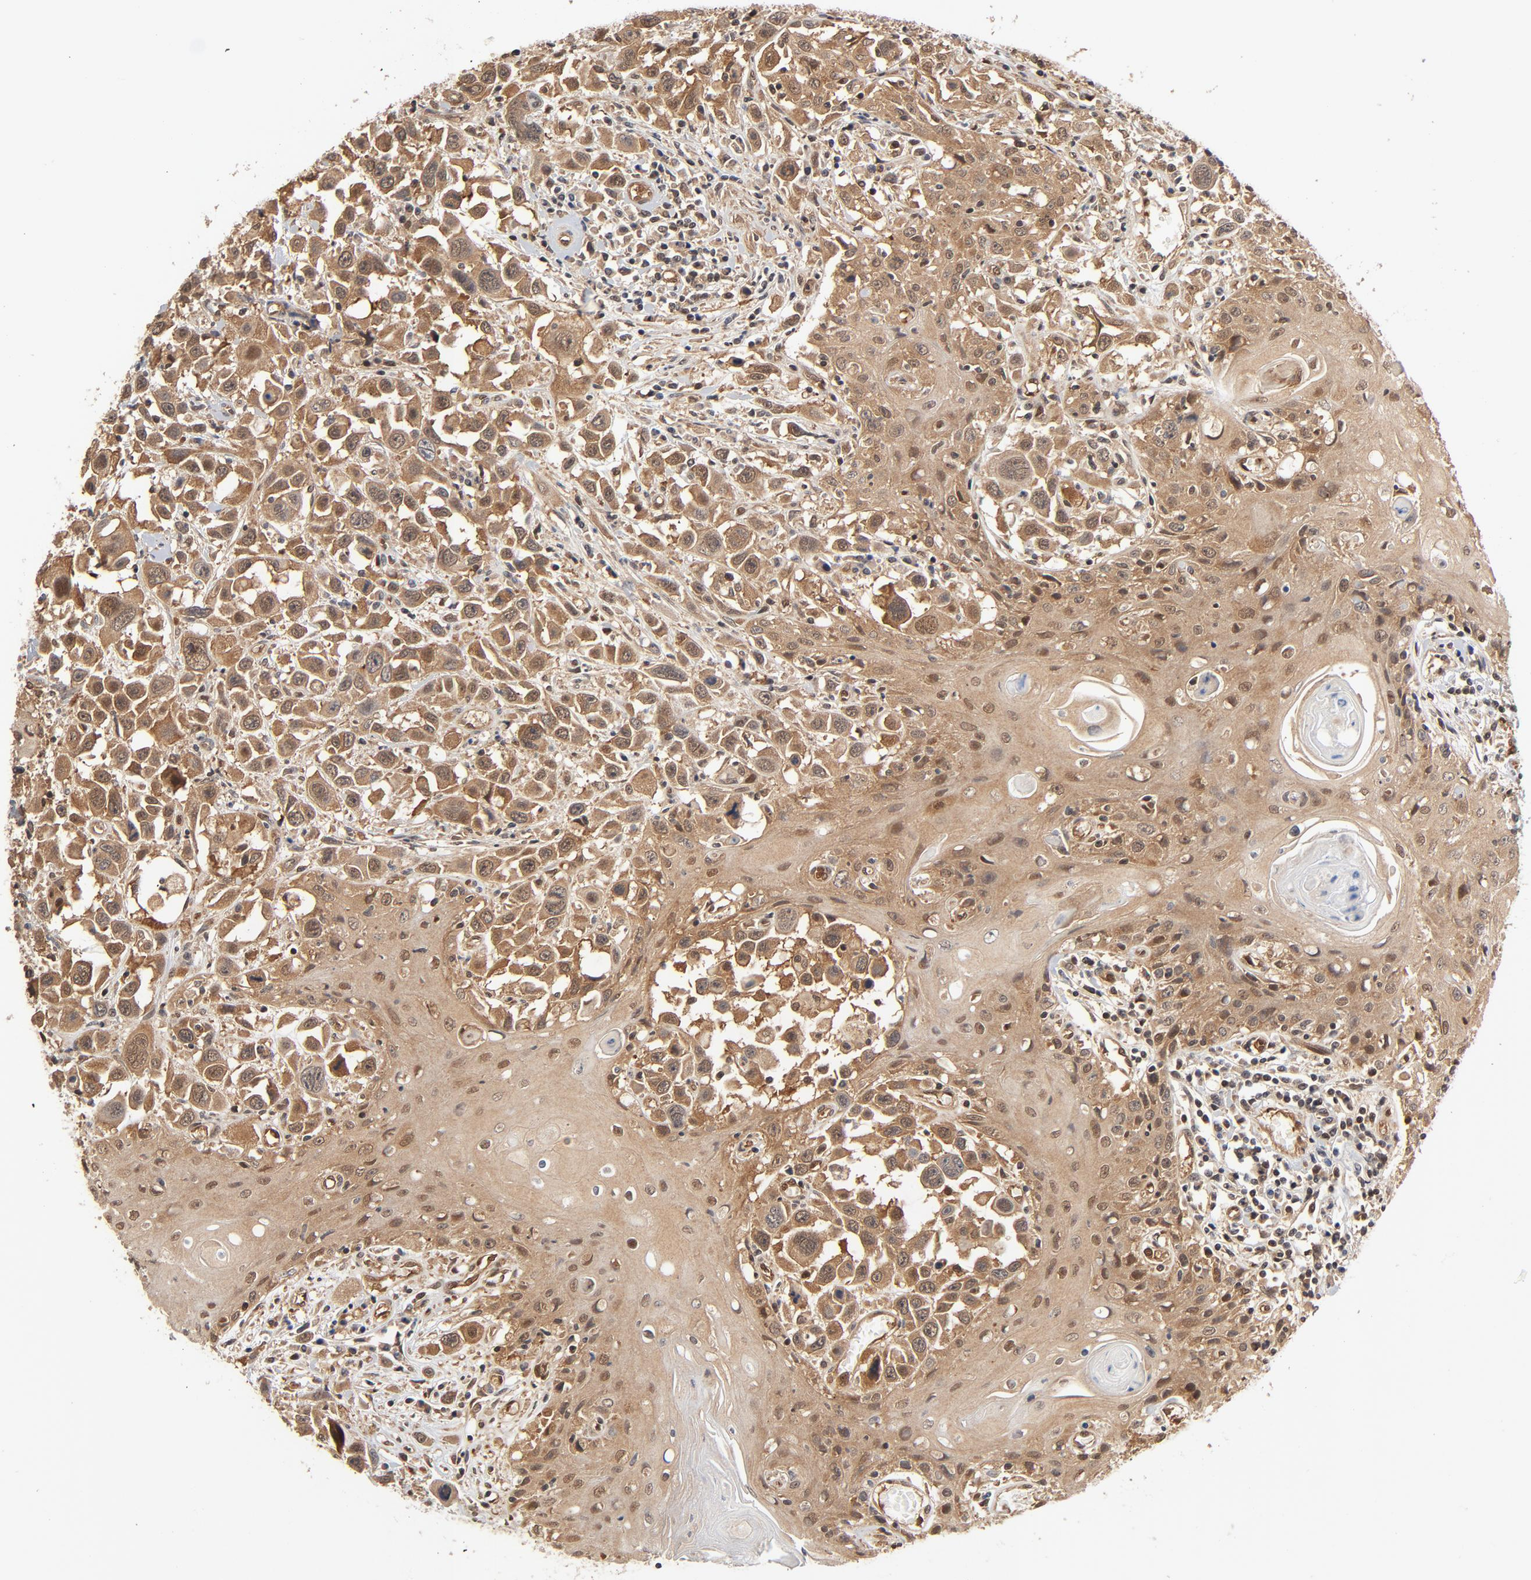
{"staining": {"intensity": "moderate", "quantity": ">75%", "location": "cytoplasmic/membranous,nuclear"}, "tissue": "head and neck cancer", "cell_type": "Tumor cells", "image_type": "cancer", "snomed": [{"axis": "morphology", "description": "Squamous cell carcinoma, NOS"}, {"axis": "topography", "description": "Oral tissue"}, {"axis": "topography", "description": "Head-Neck"}], "caption": "The histopathology image displays staining of head and neck cancer (squamous cell carcinoma), revealing moderate cytoplasmic/membranous and nuclear protein expression (brown color) within tumor cells.", "gene": "CDC37", "patient": {"sex": "female", "age": 76}}